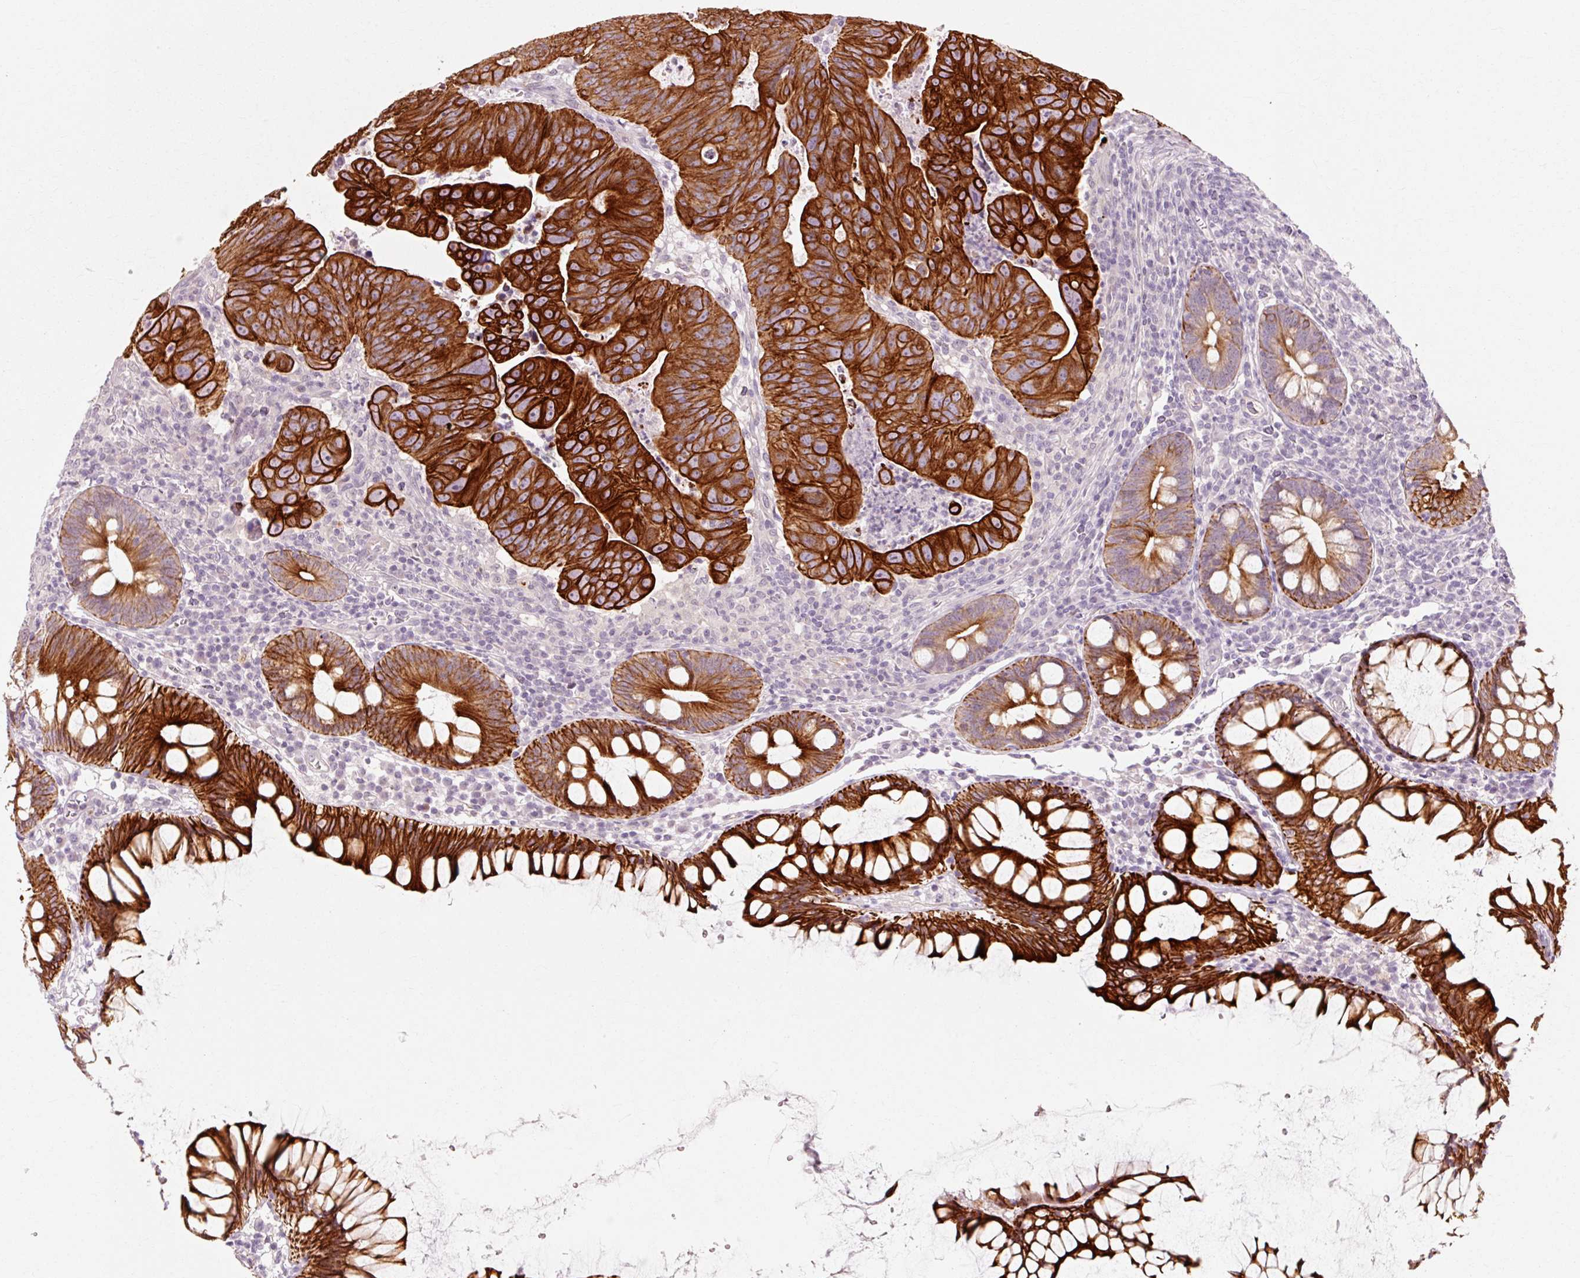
{"staining": {"intensity": "strong", "quantity": ">75%", "location": "cytoplasmic/membranous"}, "tissue": "colorectal cancer", "cell_type": "Tumor cells", "image_type": "cancer", "snomed": [{"axis": "morphology", "description": "Adenocarcinoma, NOS"}, {"axis": "topography", "description": "Rectum"}], "caption": "Adenocarcinoma (colorectal) stained with immunohistochemistry (IHC) reveals strong cytoplasmic/membranous positivity in approximately >75% of tumor cells.", "gene": "TRIM73", "patient": {"sex": "male", "age": 69}}